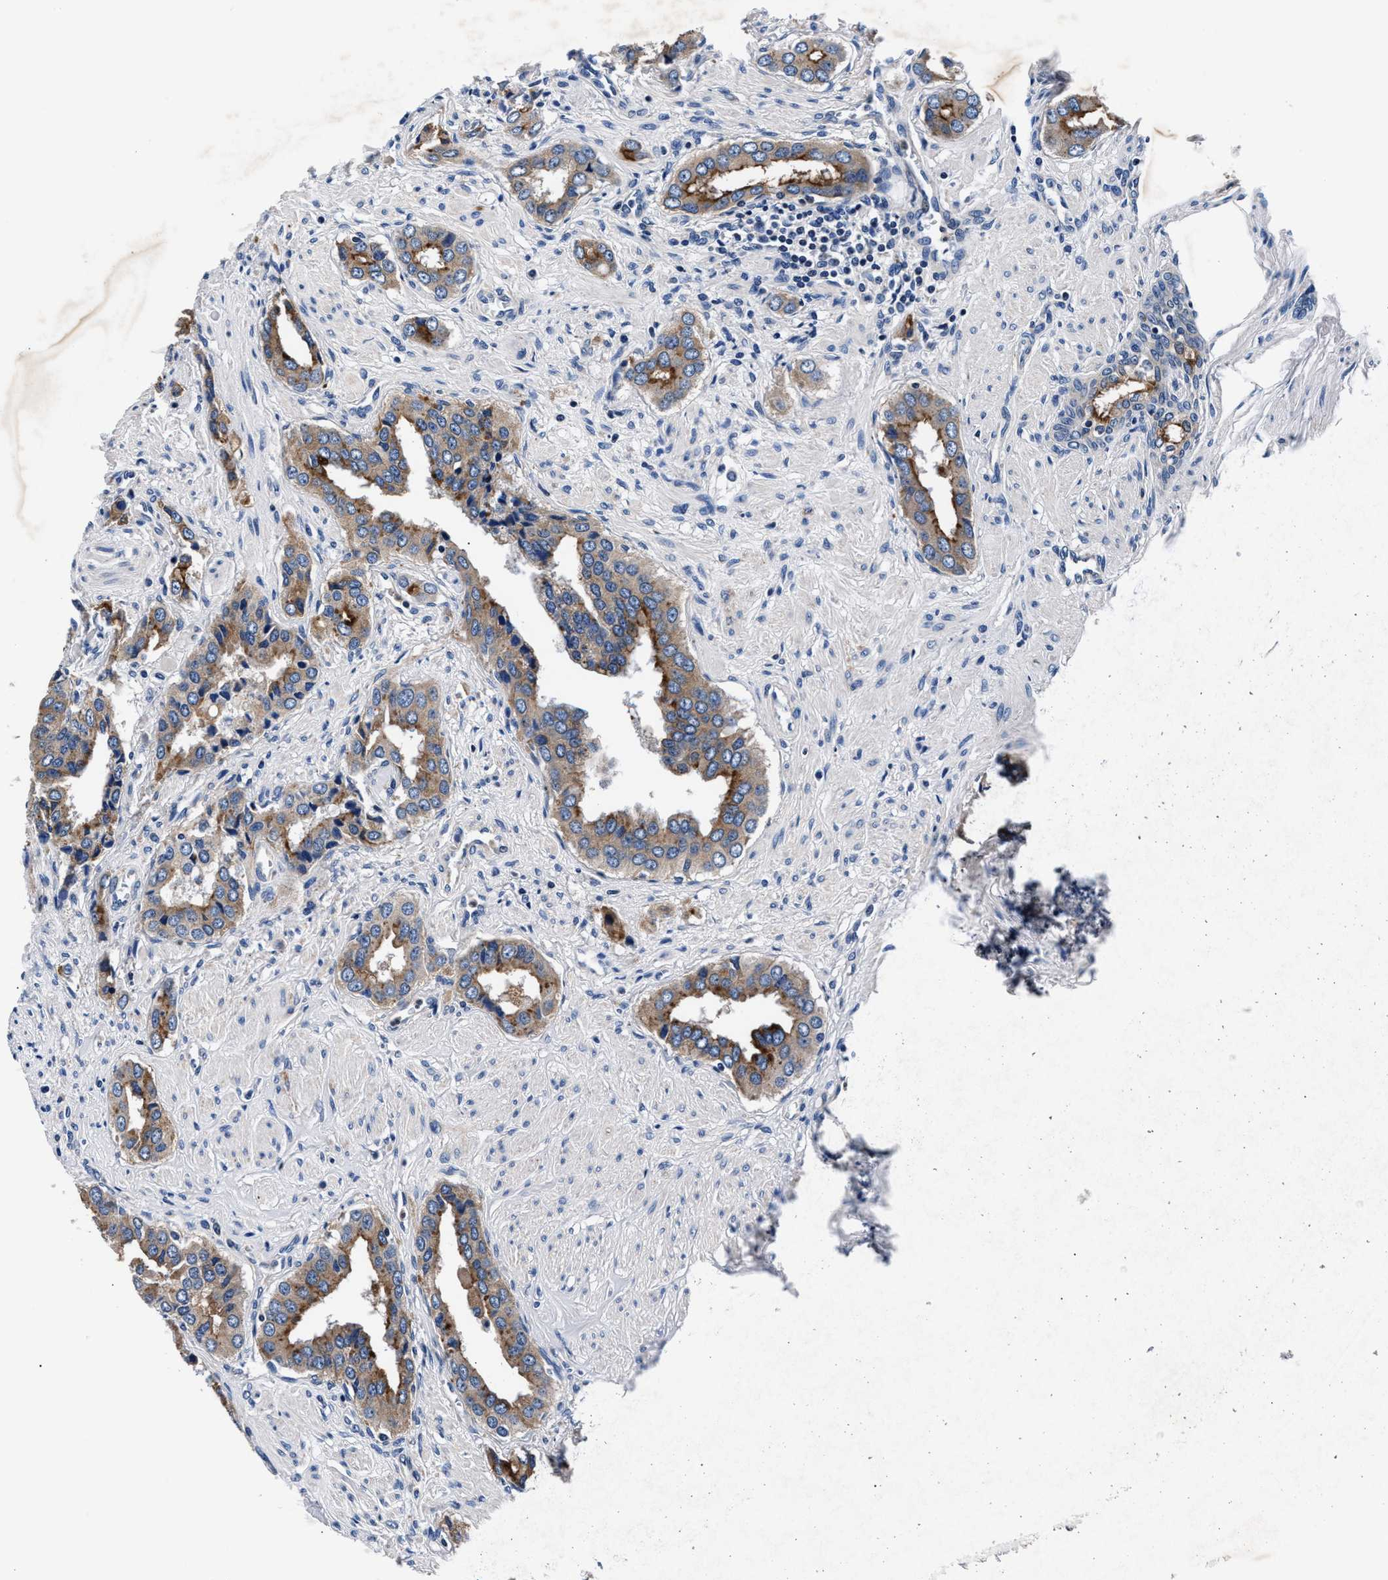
{"staining": {"intensity": "moderate", "quantity": ">75%", "location": "cytoplasmic/membranous"}, "tissue": "prostate cancer", "cell_type": "Tumor cells", "image_type": "cancer", "snomed": [{"axis": "morphology", "description": "Adenocarcinoma, High grade"}, {"axis": "topography", "description": "Prostate"}], "caption": "Immunohistochemistry (DAB) staining of adenocarcinoma (high-grade) (prostate) reveals moderate cytoplasmic/membranous protein expression in about >75% of tumor cells.", "gene": "PHF24", "patient": {"sex": "male", "age": 52}}